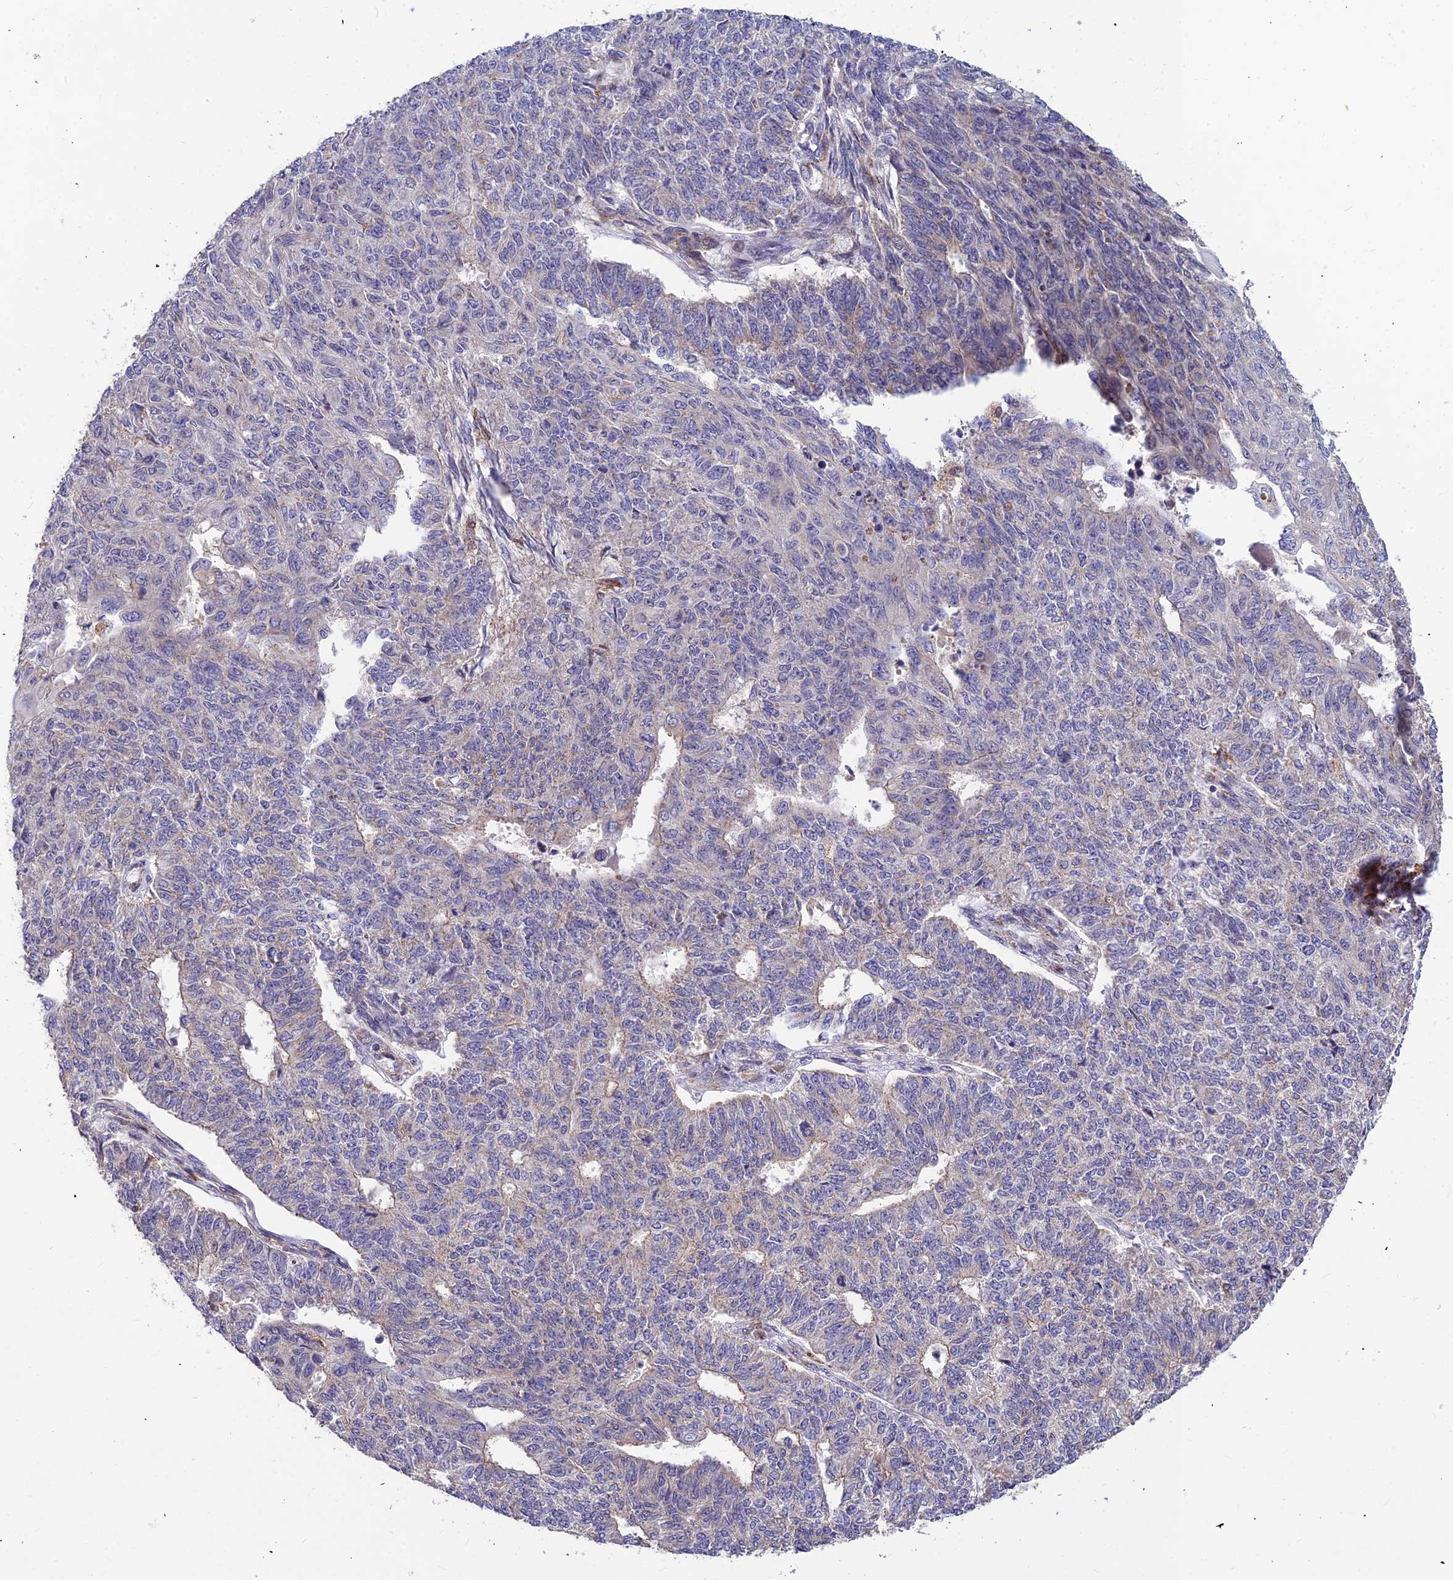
{"staining": {"intensity": "negative", "quantity": "none", "location": "none"}, "tissue": "endometrial cancer", "cell_type": "Tumor cells", "image_type": "cancer", "snomed": [{"axis": "morphology", "description": "Adenocarcinoma, NOS"}, {"axis": "topography", "description": "Endometrium"}], "caption": "The micrograph demonstrates no significant staining in tumor cells of endometrial cancer (adenocarcinoma).", "gene": "LEKR1", "patient": {"sex": "female", "age": 32}}